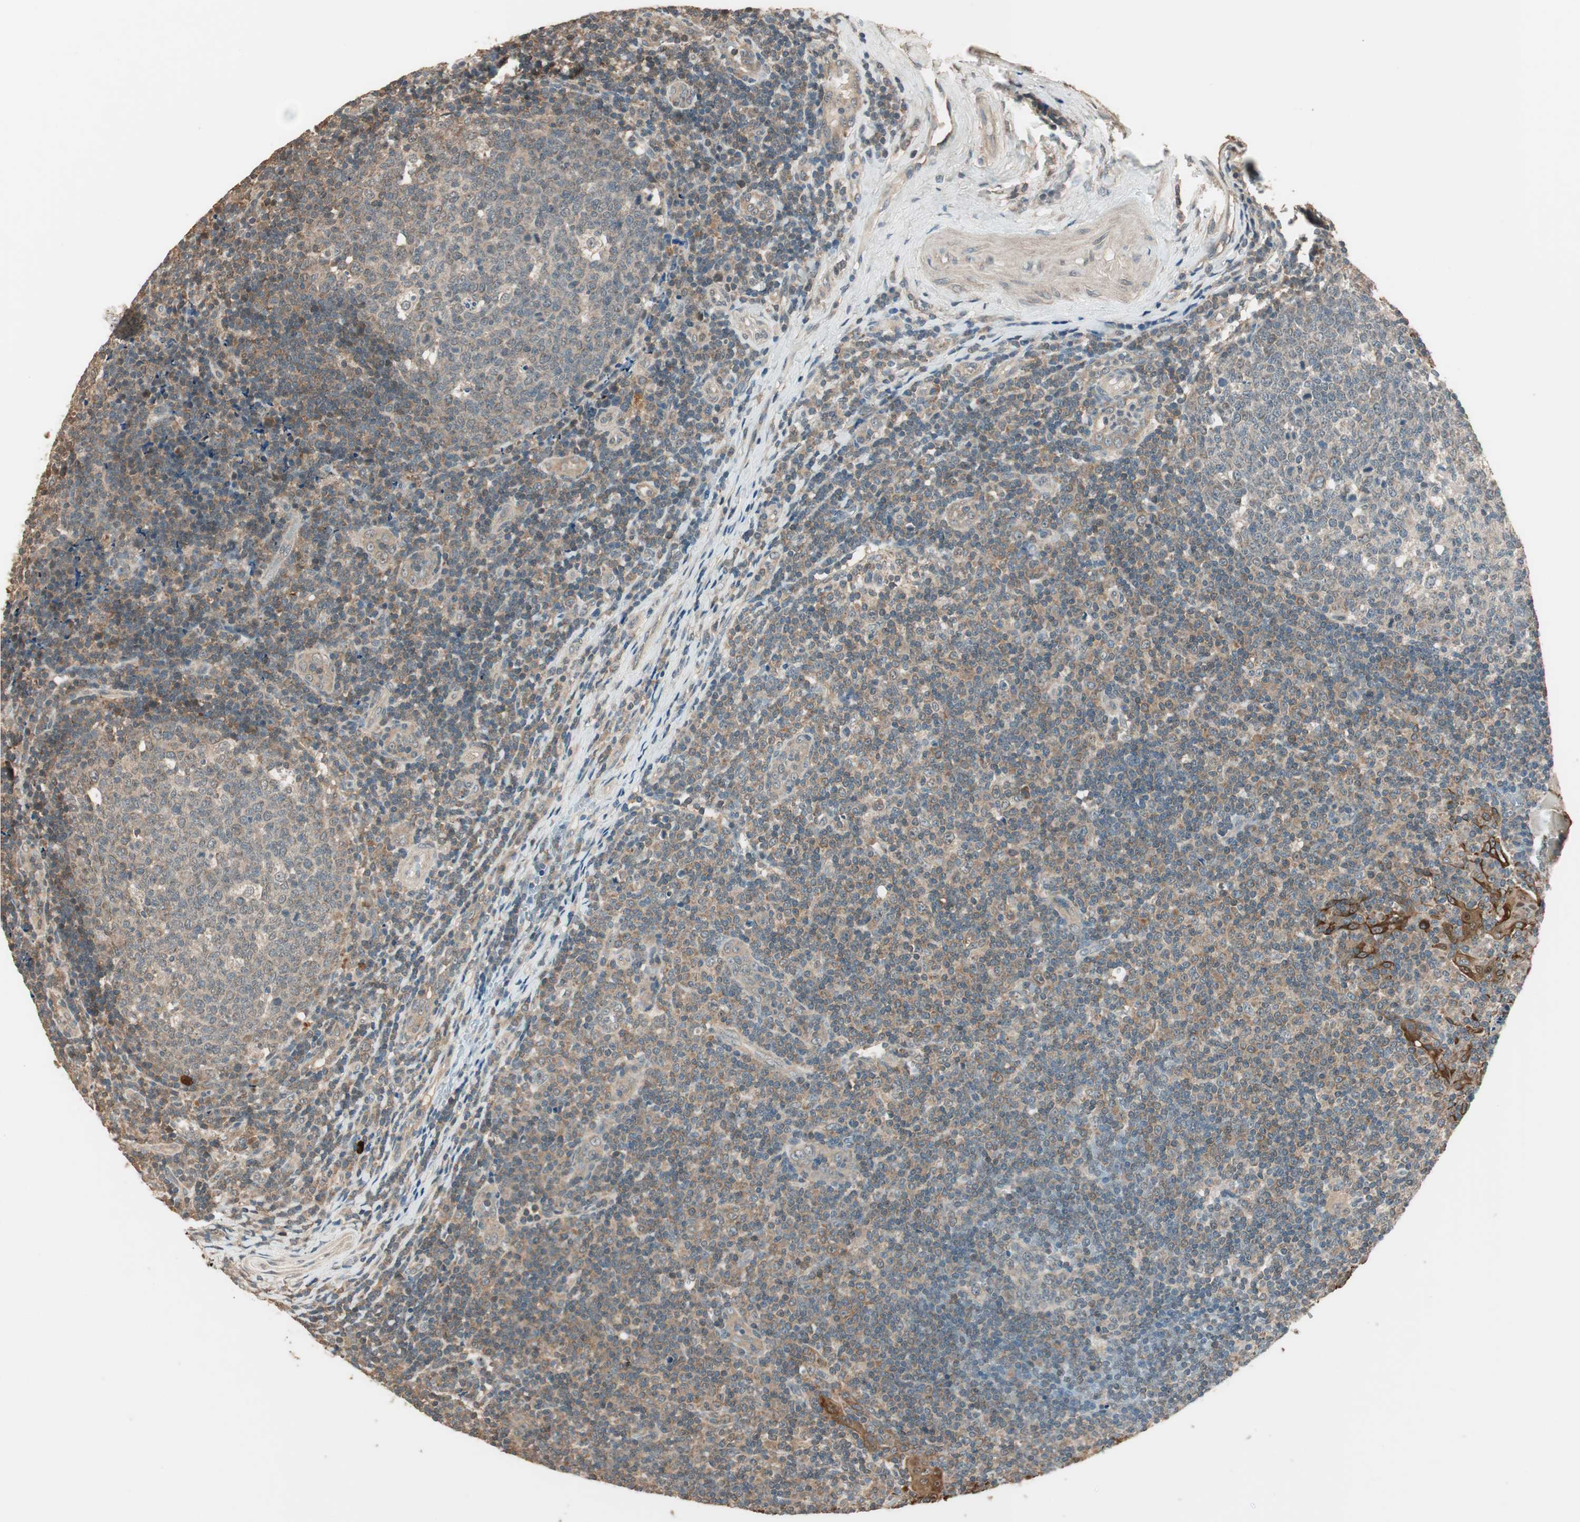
{"staining": {"intensity": "weak", "quantity": "25%-75%", "location": "cytoplasmic/membranous"}, "tissue": "tonsil", "cell_type": "Germinal center cells", "image_type": "normal", "snomed": [{"axis": "morphology", "description": "Normal tissue, NOS"}, {"axis": "topography", "description": "Tonsil"}], "caption": "An image of human tonsil stained for a protein reveals weak cytoplasmic/membranous brown staining in germinal center cells.", "gene": "TRIM21", "patient": {"sex": "female", "age": 40}}